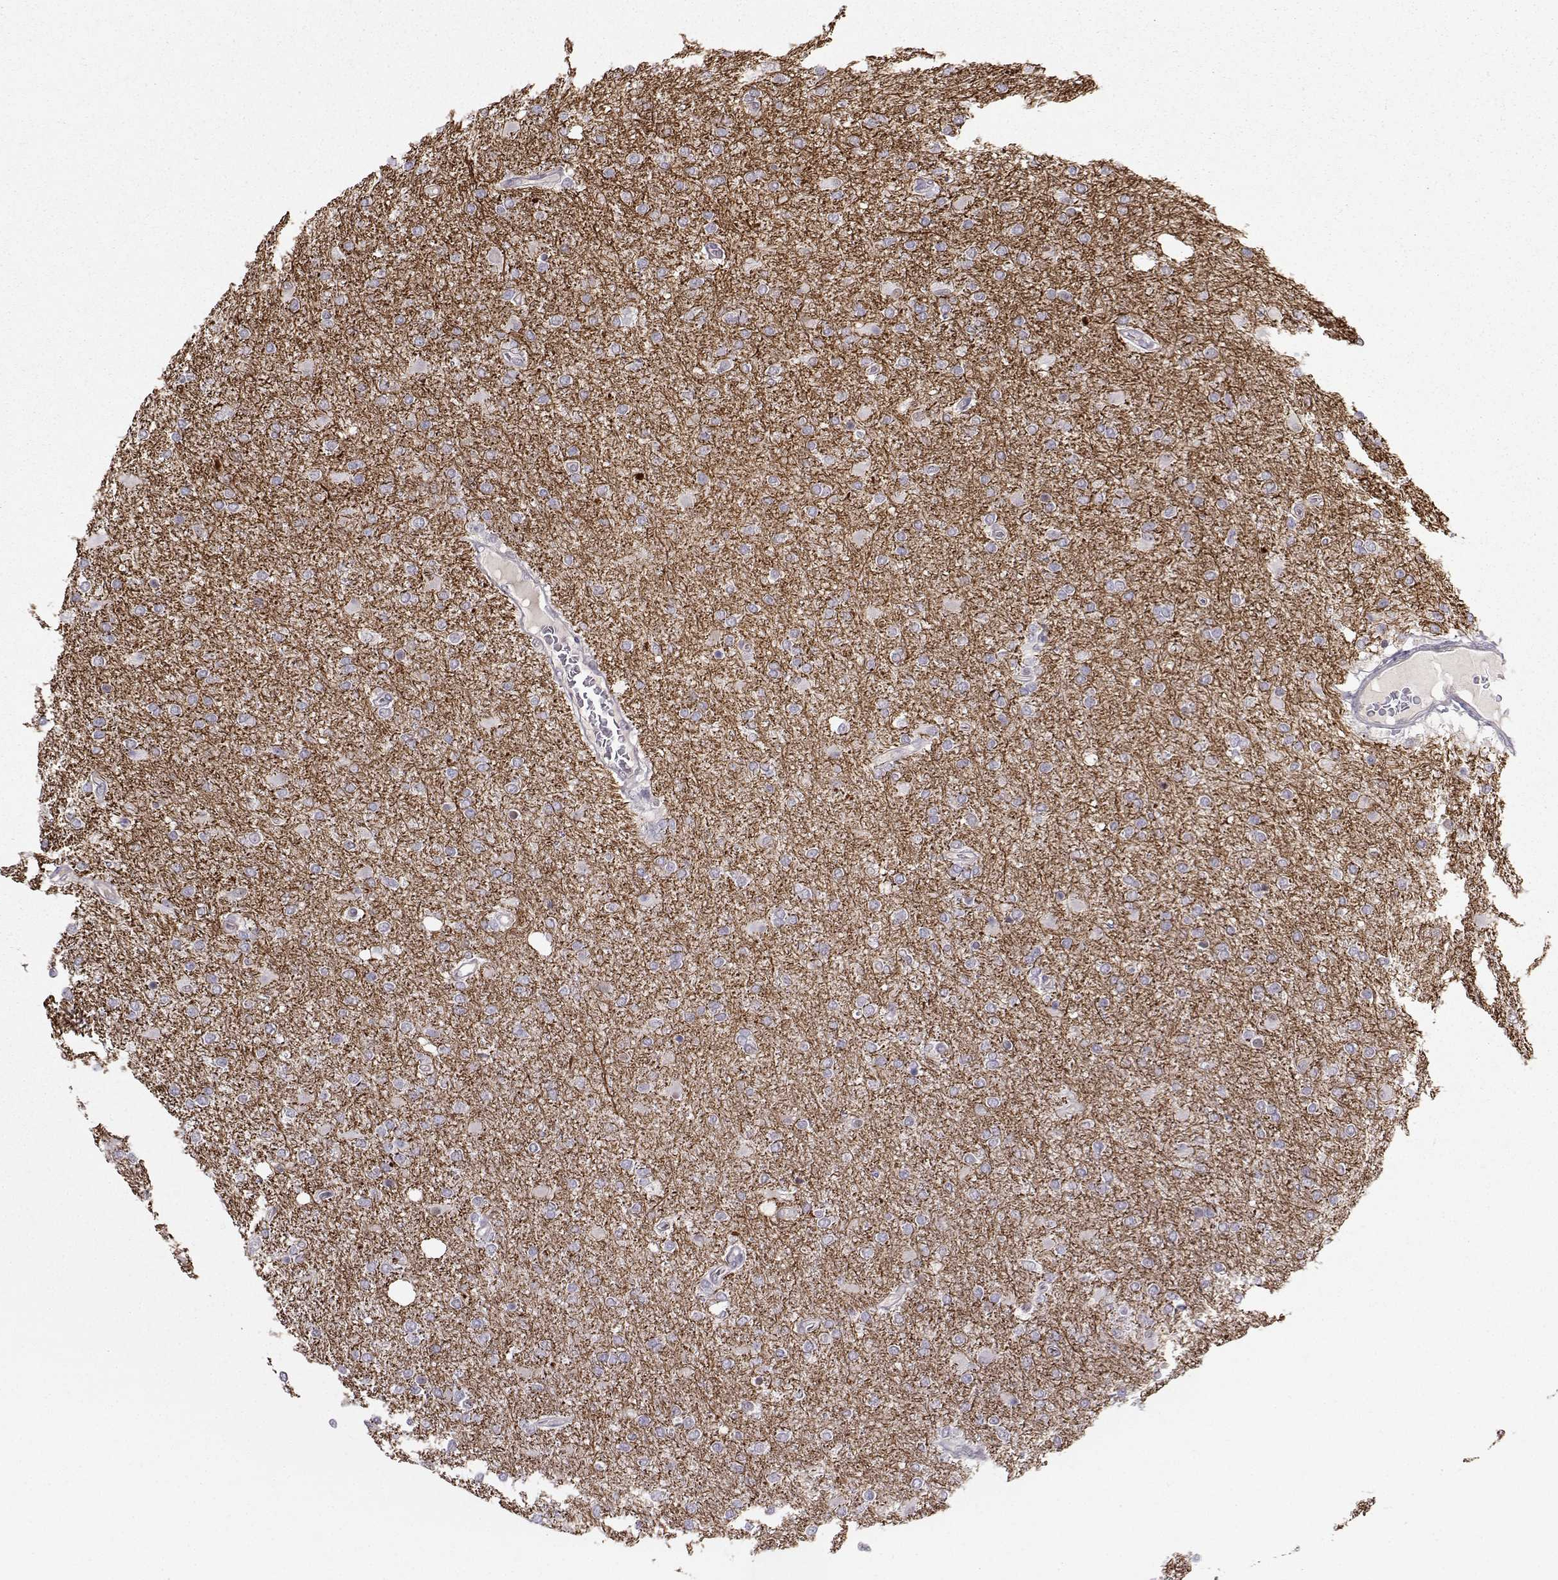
{"staining": {"intensity": "negative", "quantity": "none", "location": "none"}, "tissue": "glioma", "cell_type": "Tumor cells", "image_type": "cancer", "snomed": [{"axis": "morphology", "description": "Glioma, malignant, High grade"}, {"axis": "topography", "description": "Cerebral cortex"}], "caption": "Glioma was stained to show a protein in brown. There is no significant expression in tumor cells. The staining was performed using DAB to visualize the protein expression in brown, while the nuclei were stained in blue with hematoxylin (Magnification: 20x).", "gene": "PKP2", "patient": {"sex": "male", "age": 70}}